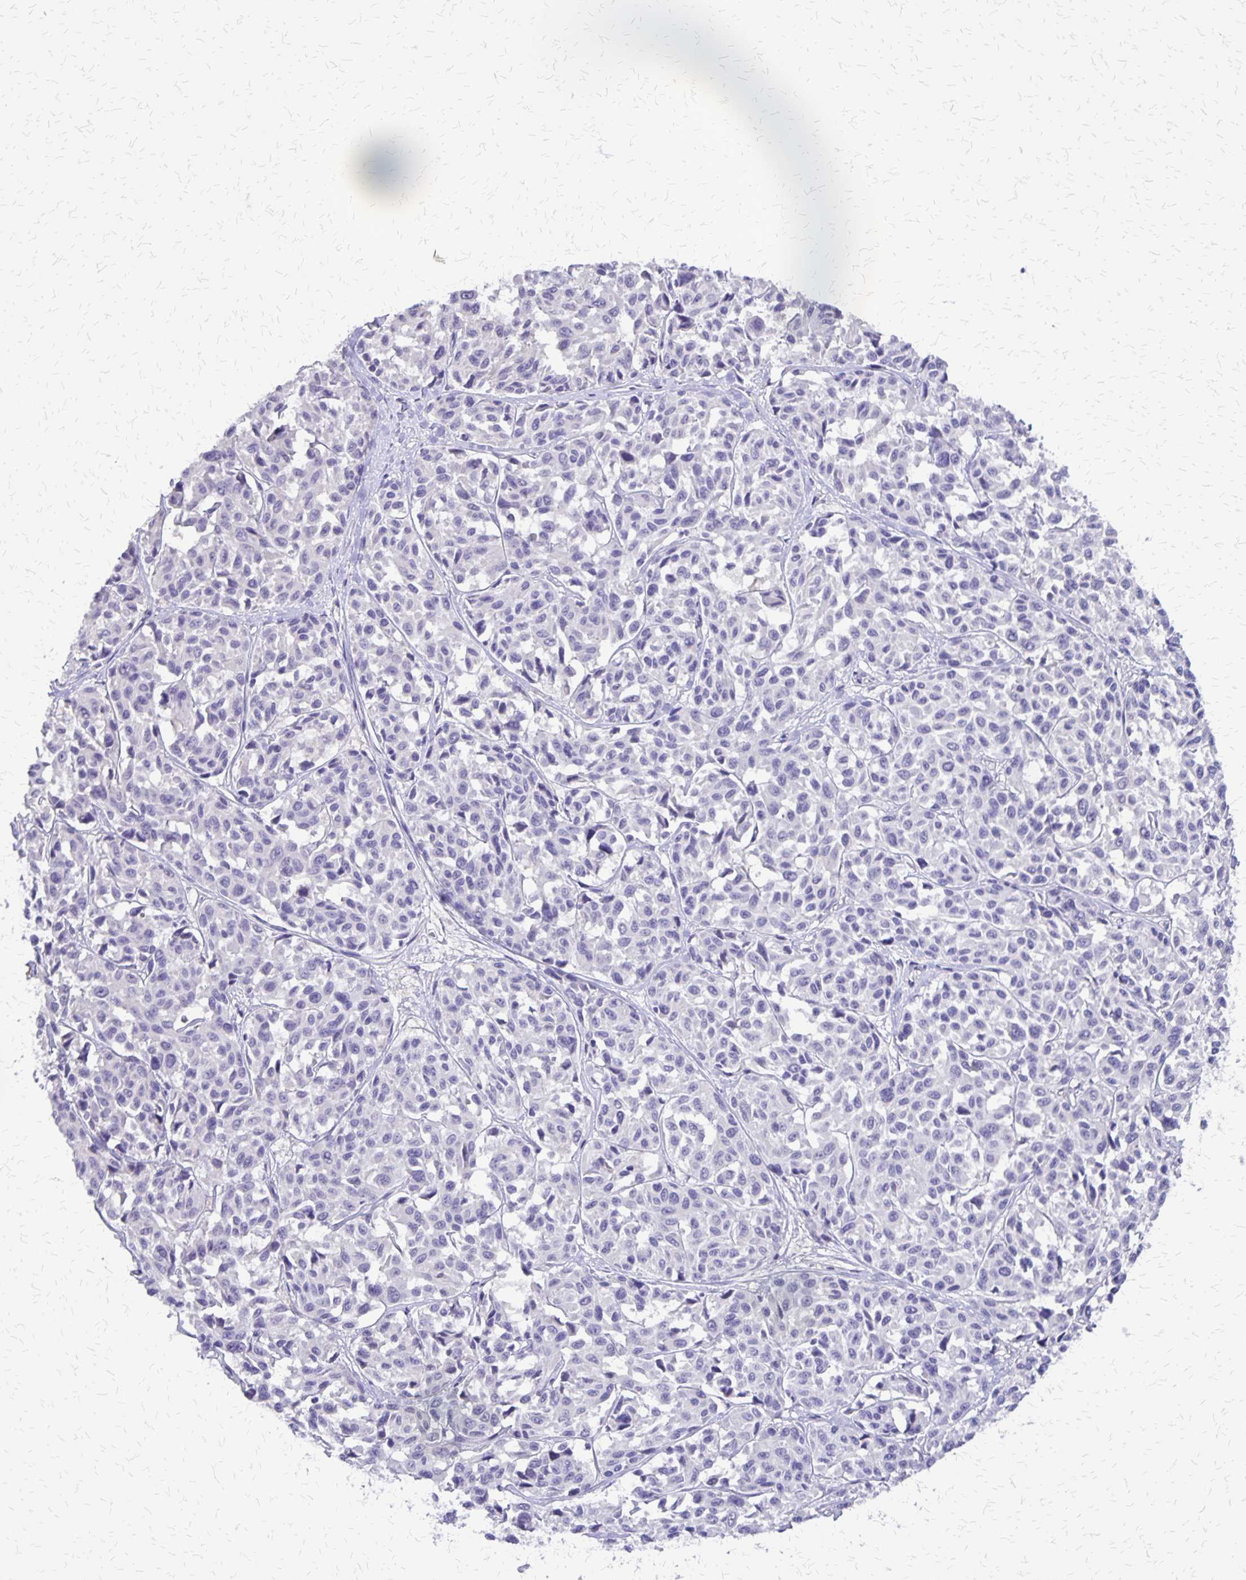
{"staining": {"intensity": "negative", "quantity": "none", "location": "none"}, "tissue": "melanoma", "cell_type": "Tumor cells", "image_type": "cancer", "snomed": [{"axis": "morphology", "description": "Malignant melanoma, NOS"}, {"axis": "topography", "description": "Skin"}], "caption": "There is no significant staining in tumor cells of malignant melanoma.", "gene": "SI", "patient": {"sex": "female", "age": 66}}